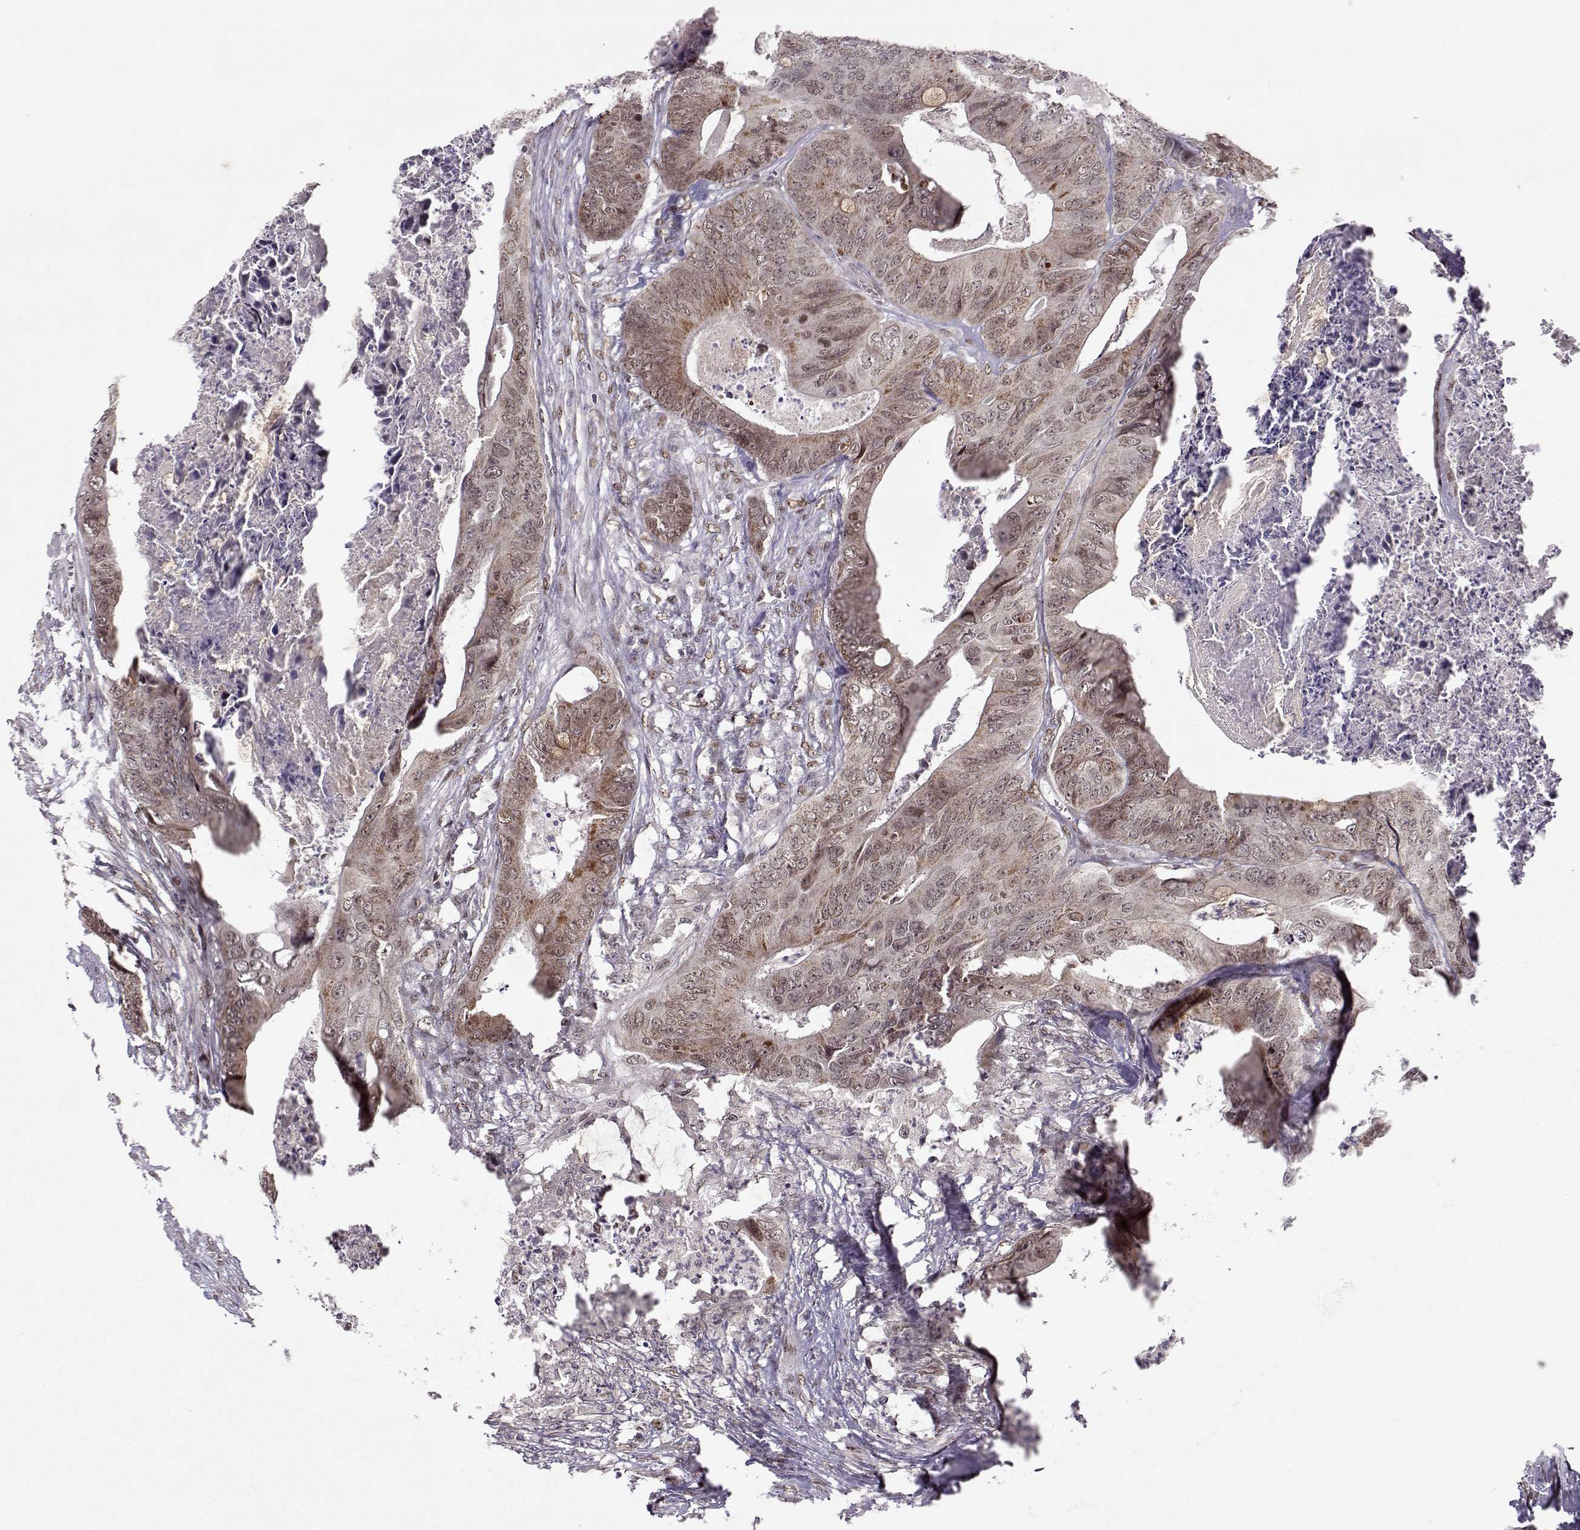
{"staining": {"intensity": "moderate", "quantity": ">75%", "location": "cytoplasmic/membranous"}, "tissue": "colorectal cancer", "cell_type": "Tumor cells", "image_type": "cancer", "snomed": [{"axis": "morphology", "description": "Adenocarcinoma, NOS"}, {"axis": "topography", "description": "Colon"}], "caption": "A histopathology image of colorectal adenocarcinoma stained for a protein exhibits moderate cytoplasmic/membranous brown staining in tumor cells.", "gene": "RAI1", "patient": {"sex": "male", "age": 84}}